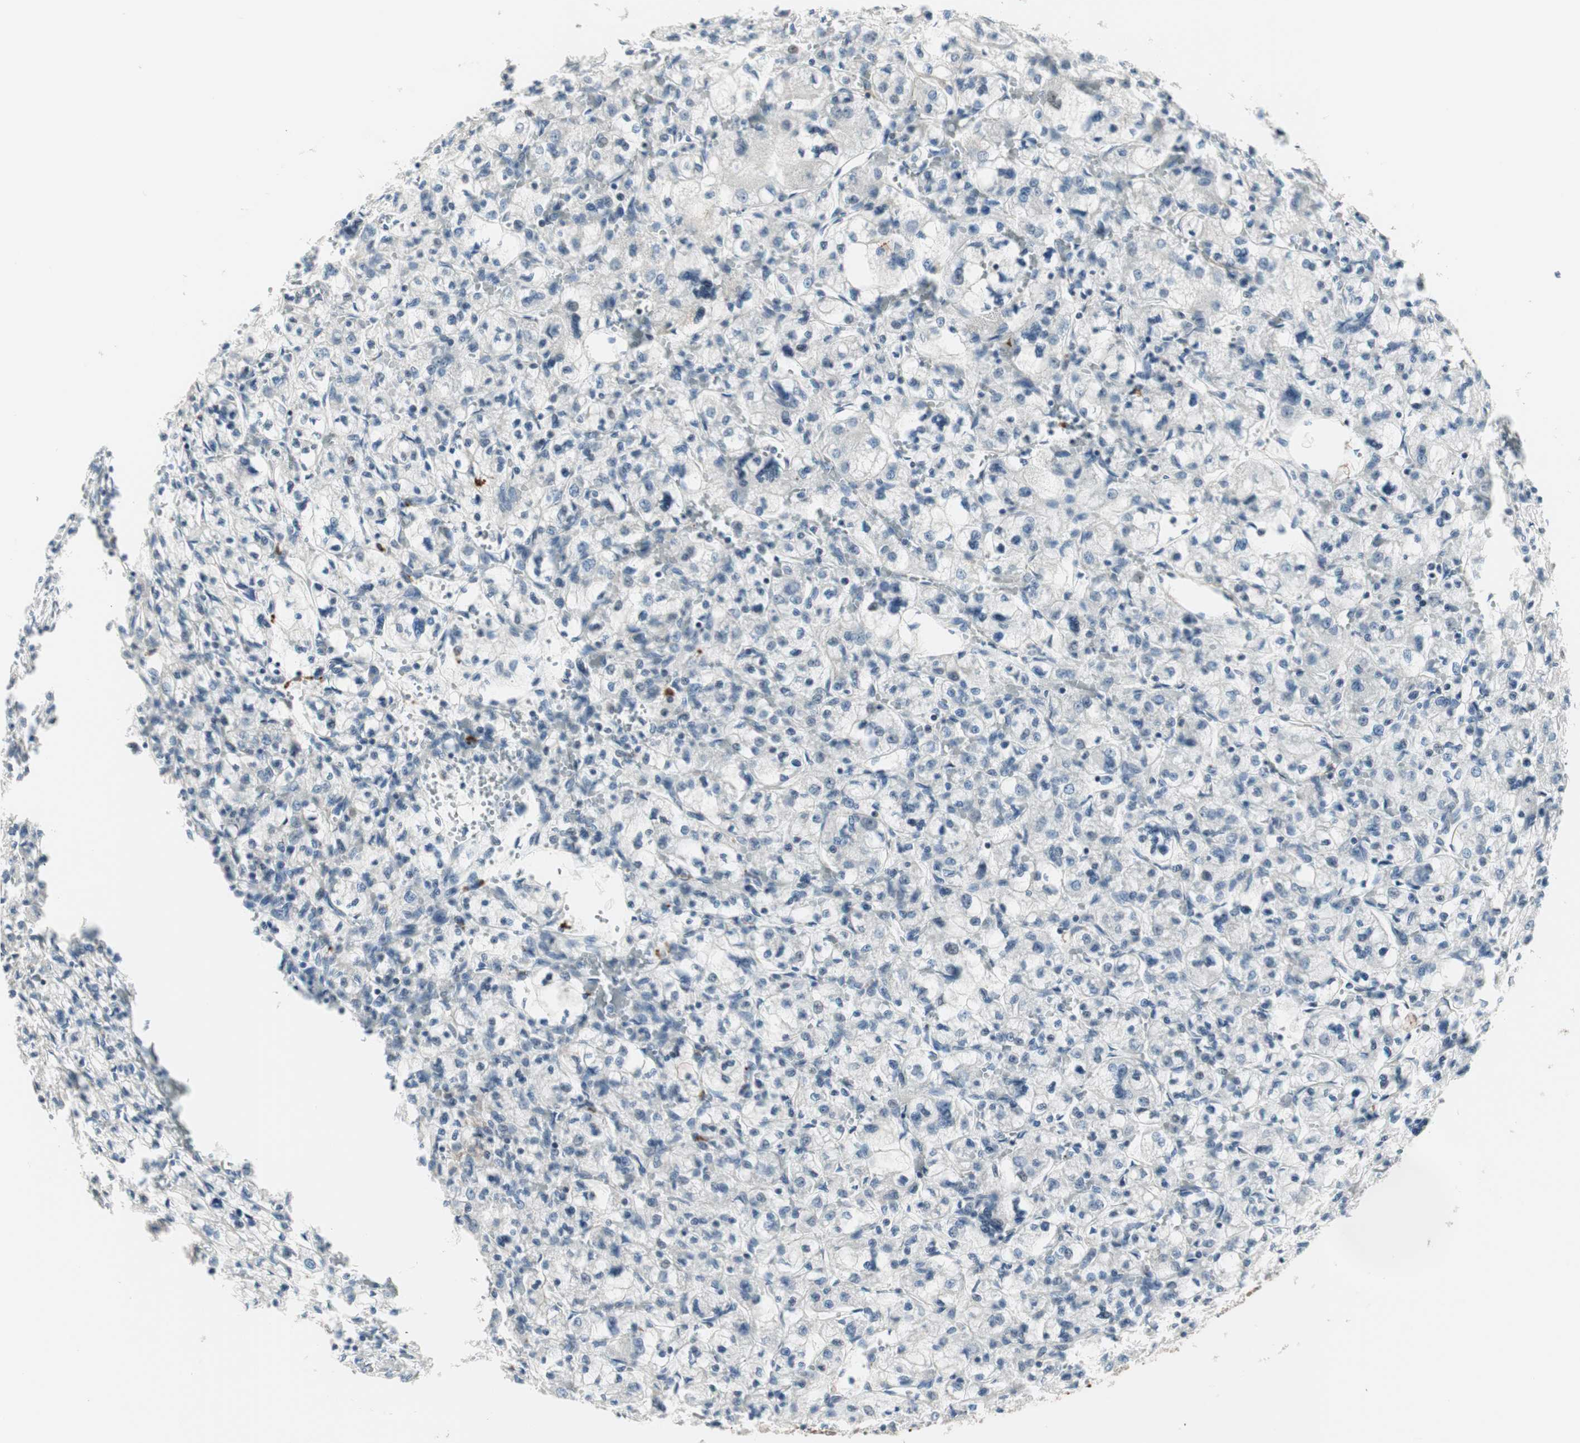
{"staining": {"intensity": "negative", "quantity": "none", "location": "none"}, "tissue": "renal cancer", "cell_type": "Tumor cells", "image_type": "cancer", "snomed": [{"axis": "morphology", "description": "Adenocarcinoma, NOS"}, {"axis": "topography", "description": "Kidney"}], "caption": "An image of human renal cancer is negative for staining in tumor cells.", "gene": "MAD2L2", "patient": {"sex": "female", "age": 83}}